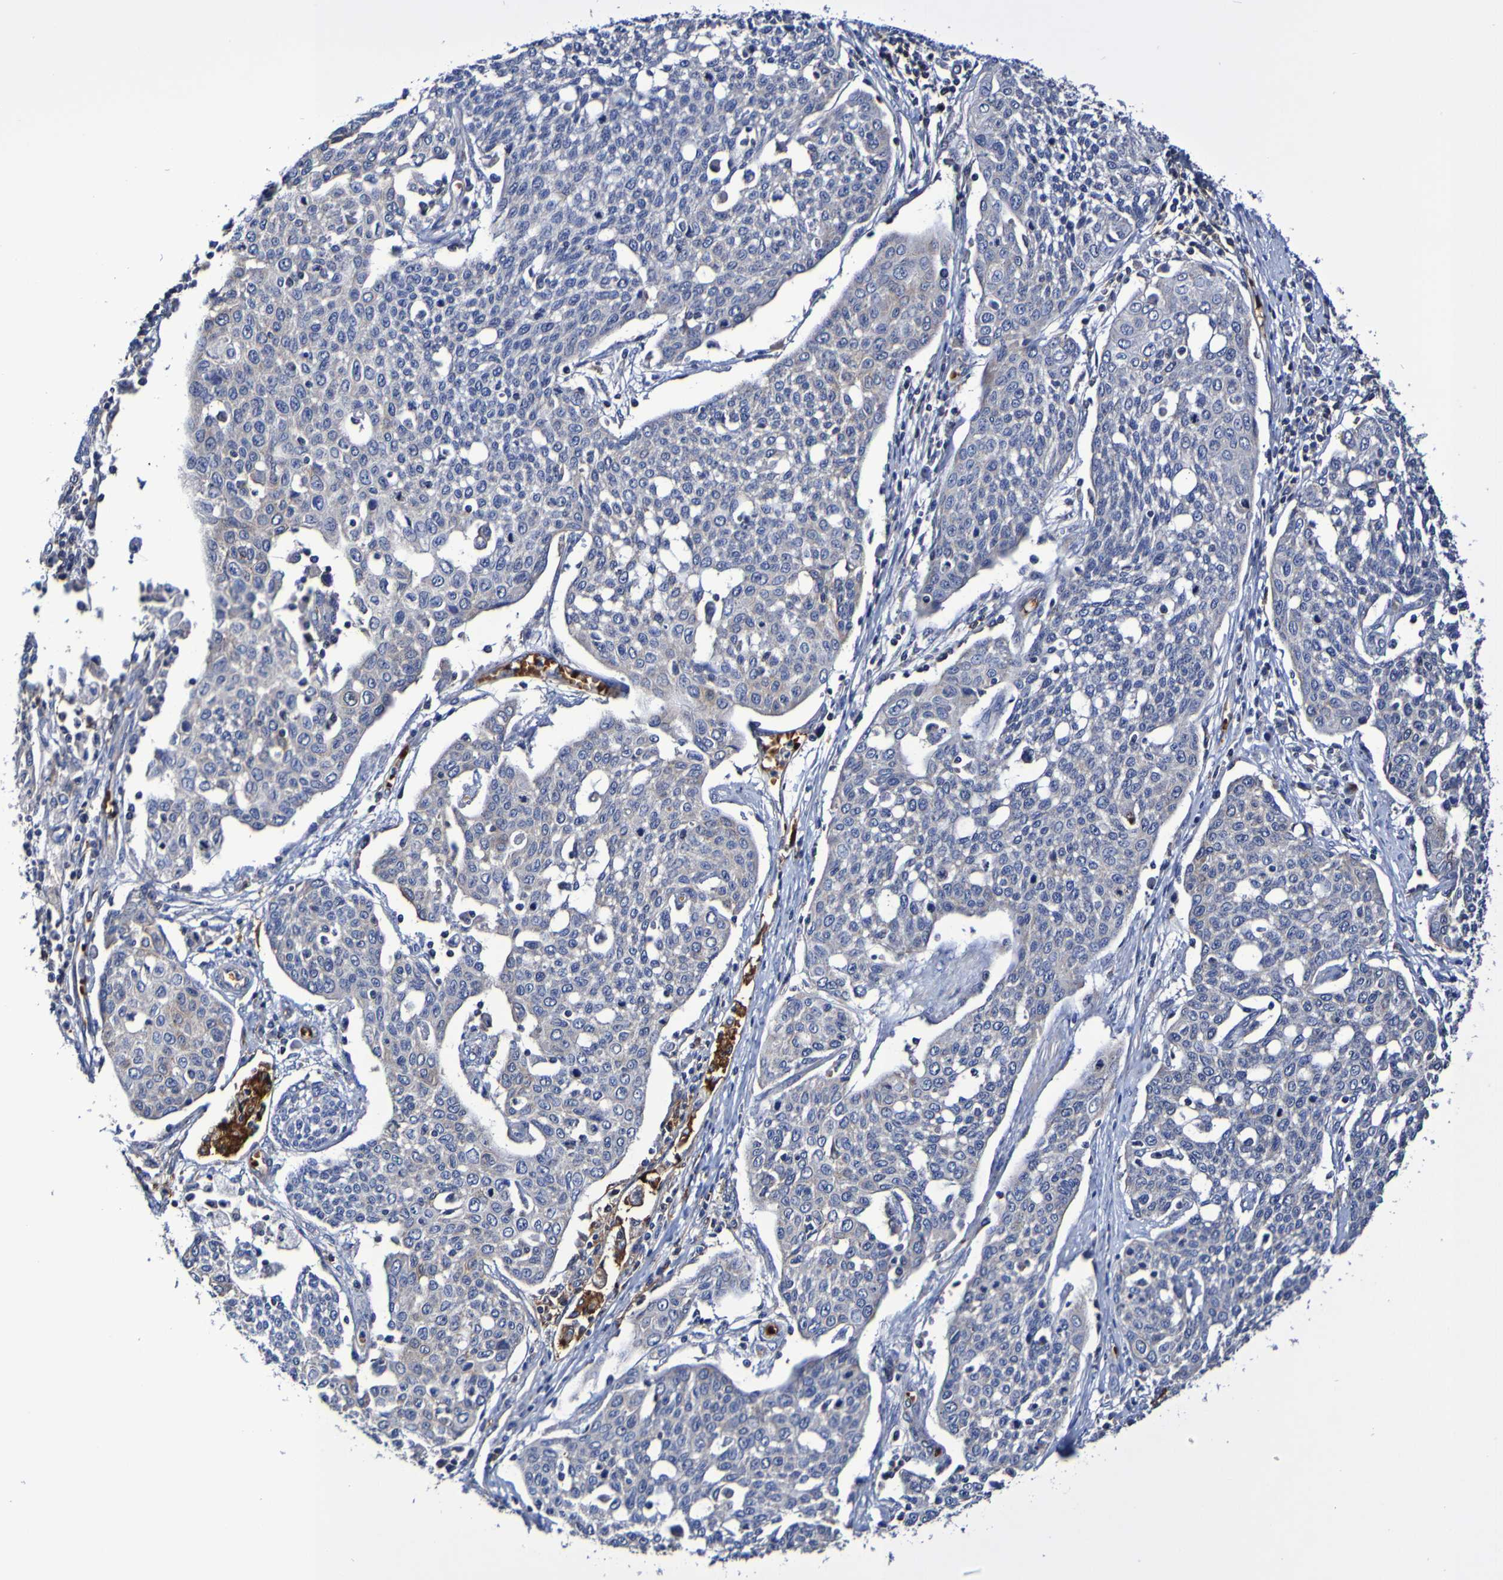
{"staining": {"intensity": "negative", "quantity": "none", "location": "none"}, "tissue": "cervical cancer", "cell_type": "Tumor cells", "image_type": "cancer", "snomed": [{"axis": "morphology", "description": "Squamous cell carcinoma, NOS"}, {"axis": "topography", "description": "Cervix"}], "caption": "Immunohistochemistry (IHC) photomicrograph of human cervical cancer stained for a protein (brown), which displays no staining in tumor cells.", "gene": "WNT4", "patient": {"sex": "female", "age": 34}}